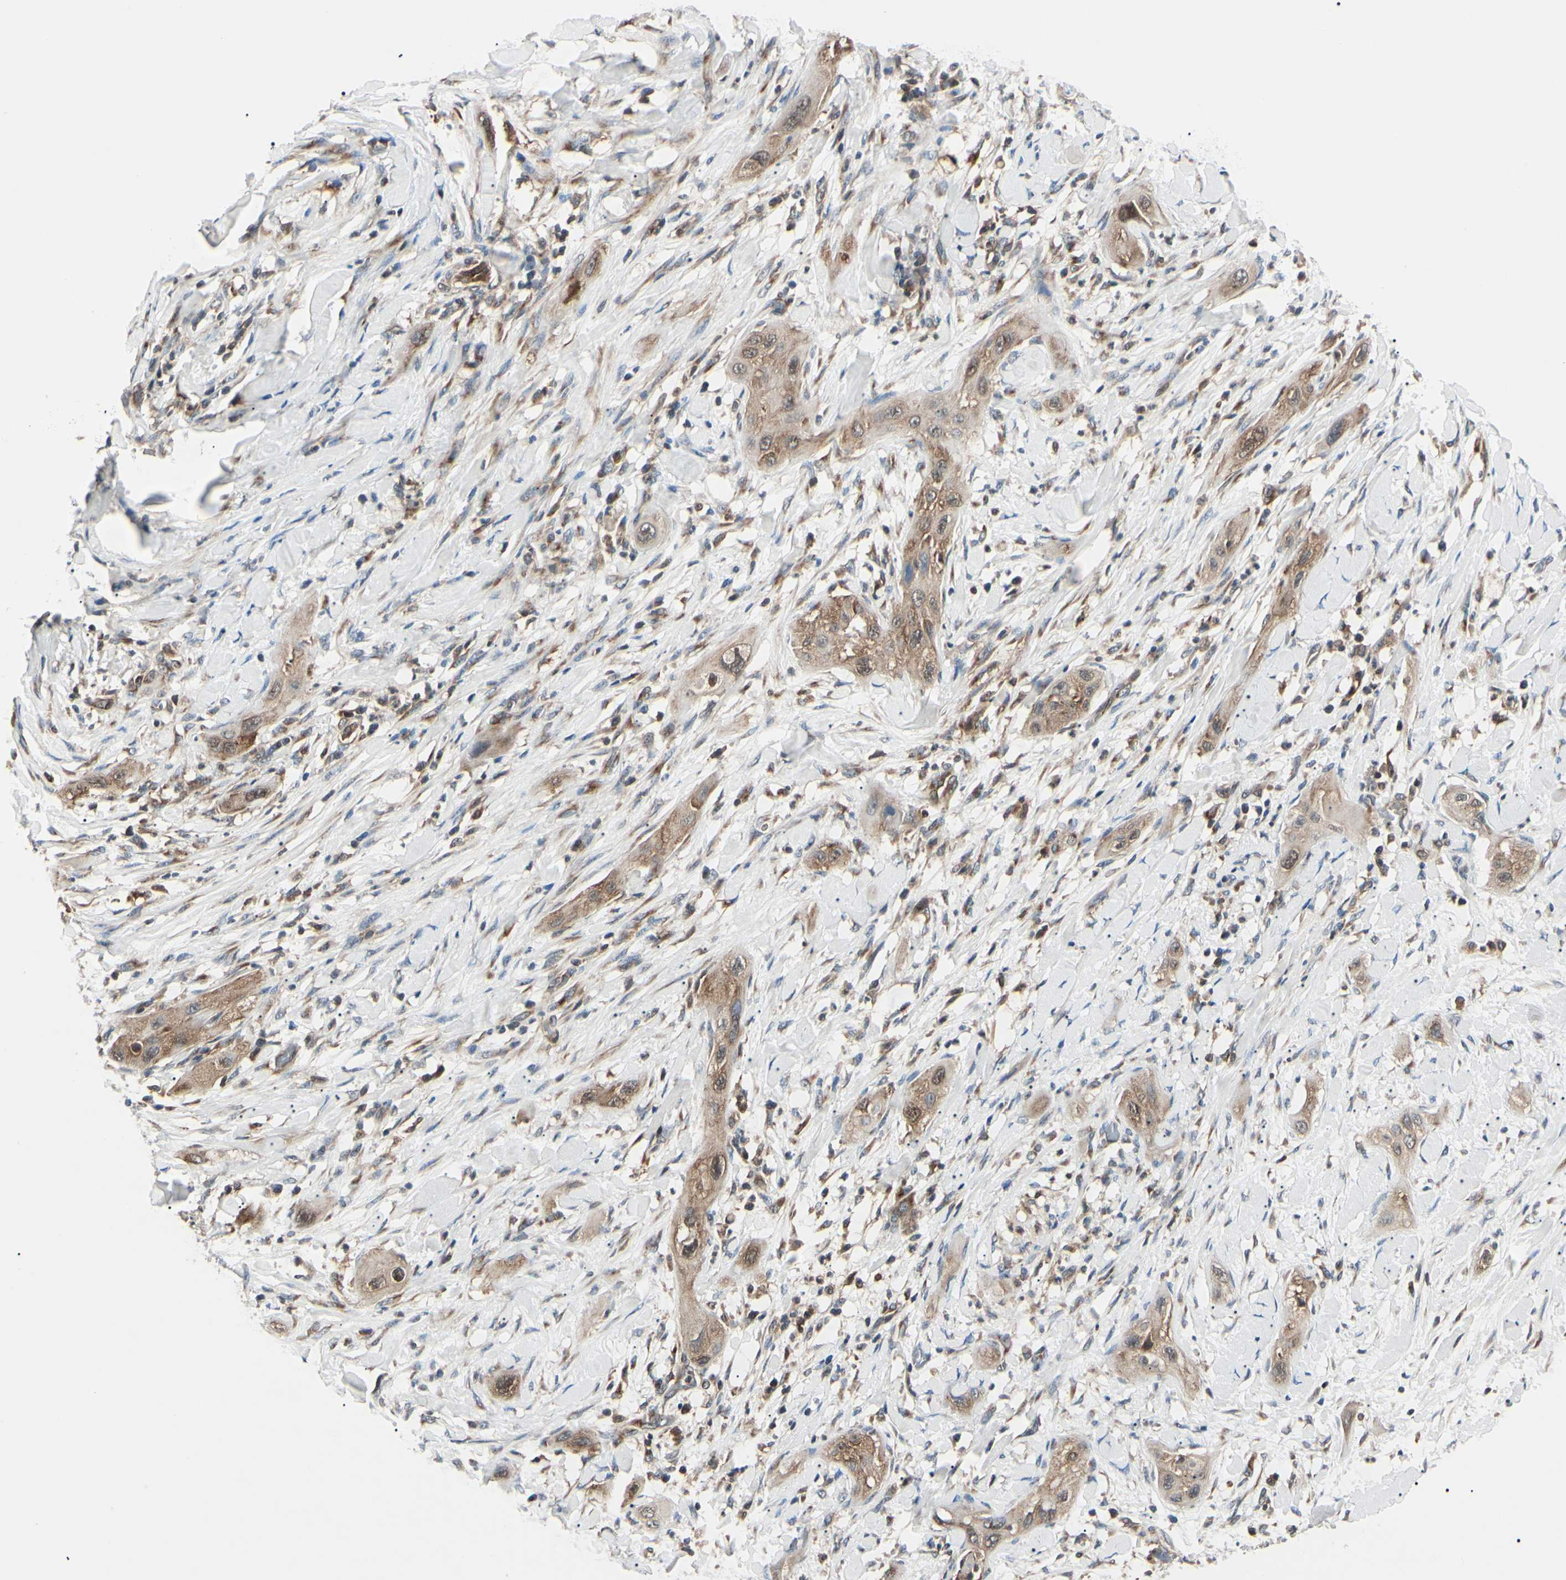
{"staining": {"intensity": "moderate", "quantity": "25%-75%", "location": "cytoplasmic/membranous"}, "tissue": "lung cancer", "cell_type": "Tumor cells", "image_type": "cancer", "snomed": [{"axis": "morphology", "description": "Squamous cell carcinoma, NOS"}, {"axis": "topography", "description": "Lung"}], "caption": "Squamous cell carcinoma (lung) tissue demonstrates moderate cytoplasmic/membranous positivity in approximately 25%-75% of tumor cells, visualized by immunohistochemistry.", "gene": "MAPRE1", "patient": {"sex": "female", "age": 47}}